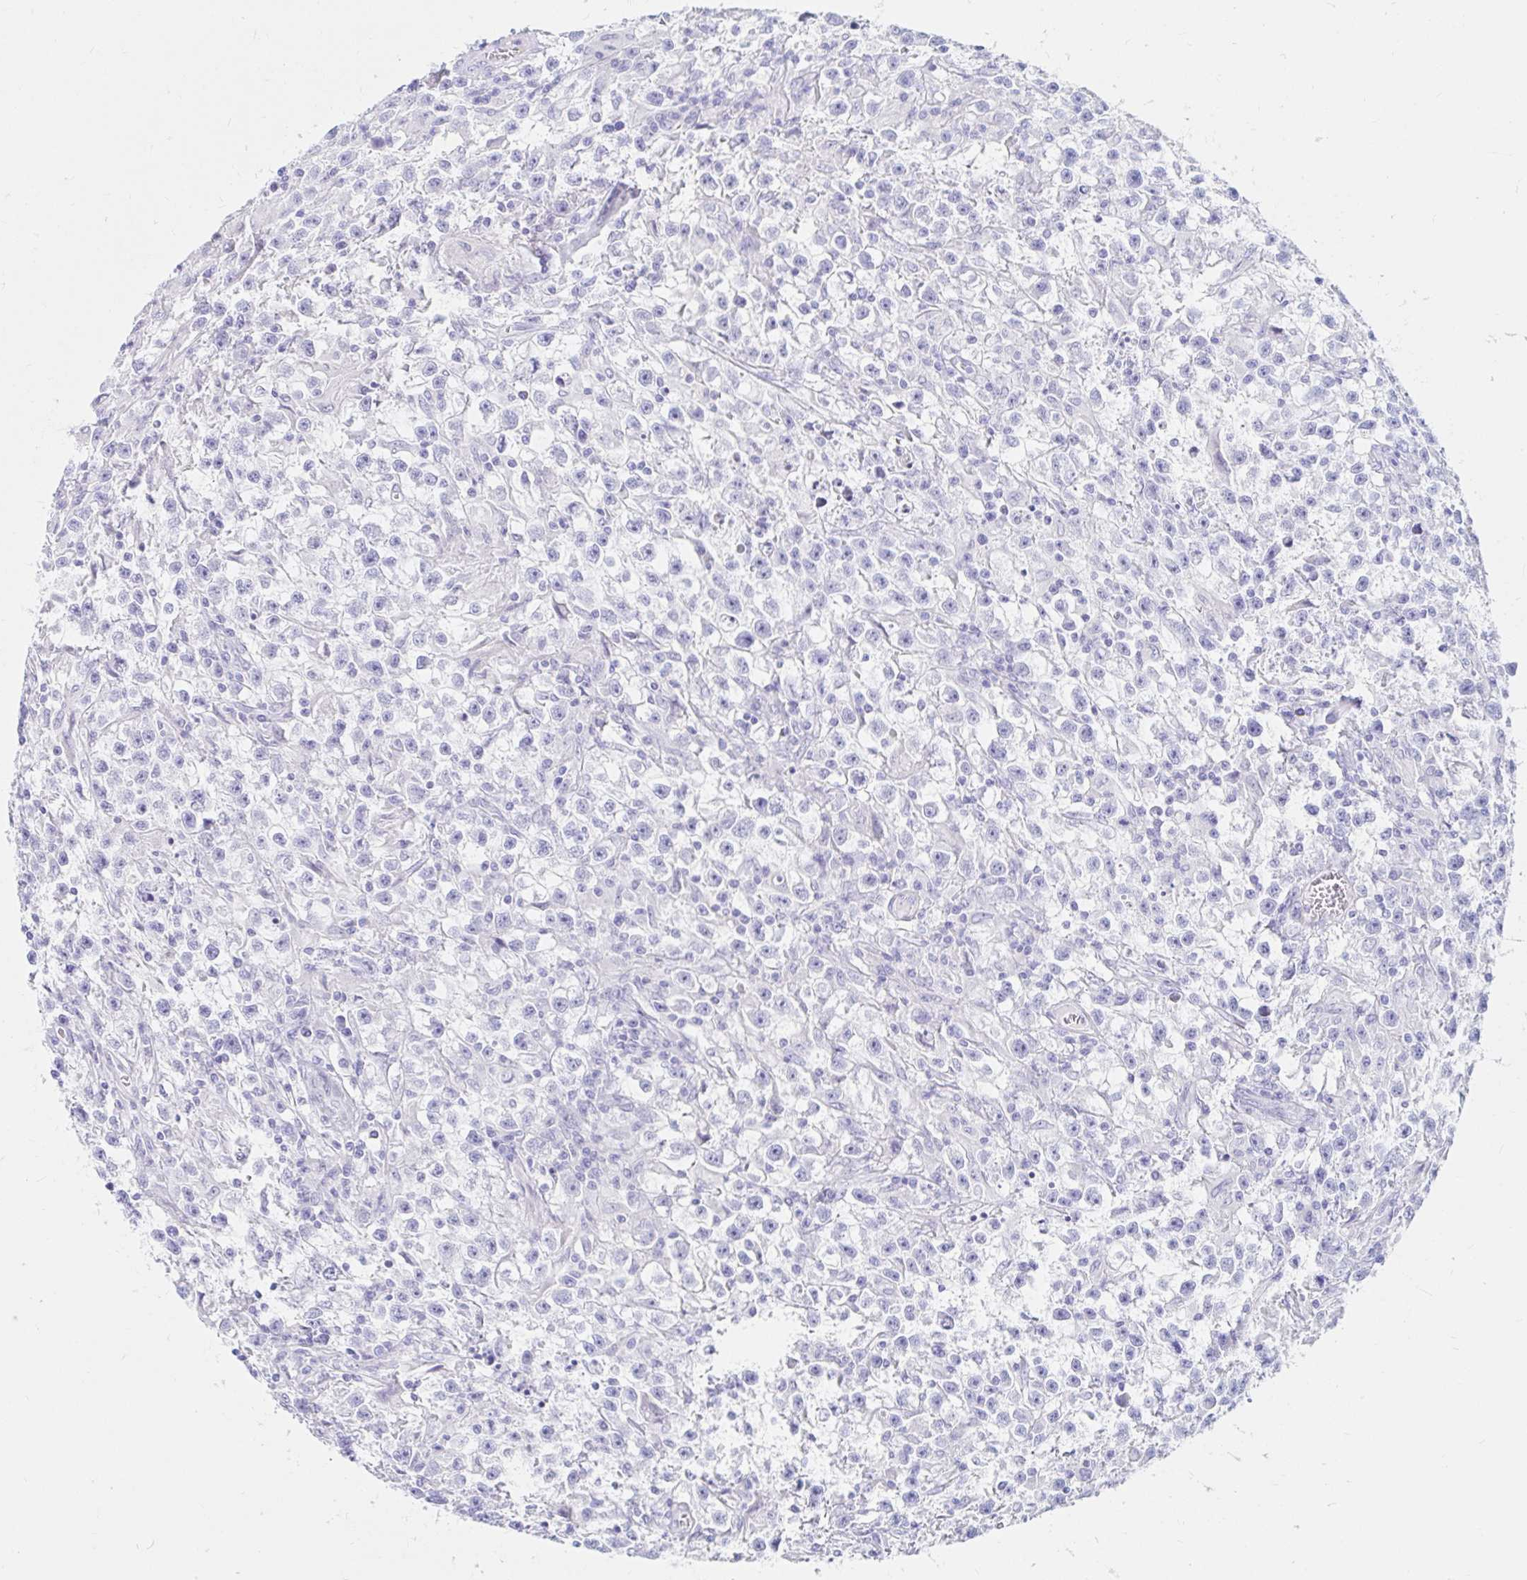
{"staining": {"intensity": "negative", "quantity": "none", "location": "none"}, "tissue": "testis cancer", "cell_type": "Tumor cells", "image_type": "cancer", "snomed": [{"axis": "morphology", "description": "Seminoma, NOS"}, {"axis": "topography", "description": "Testis"}], "caption": "Human testis cancer stained for a protein using IHC displays no staining in tumor cells.", "gene": "OR6T1", "patient": {"sex": "male", "age": 31}}